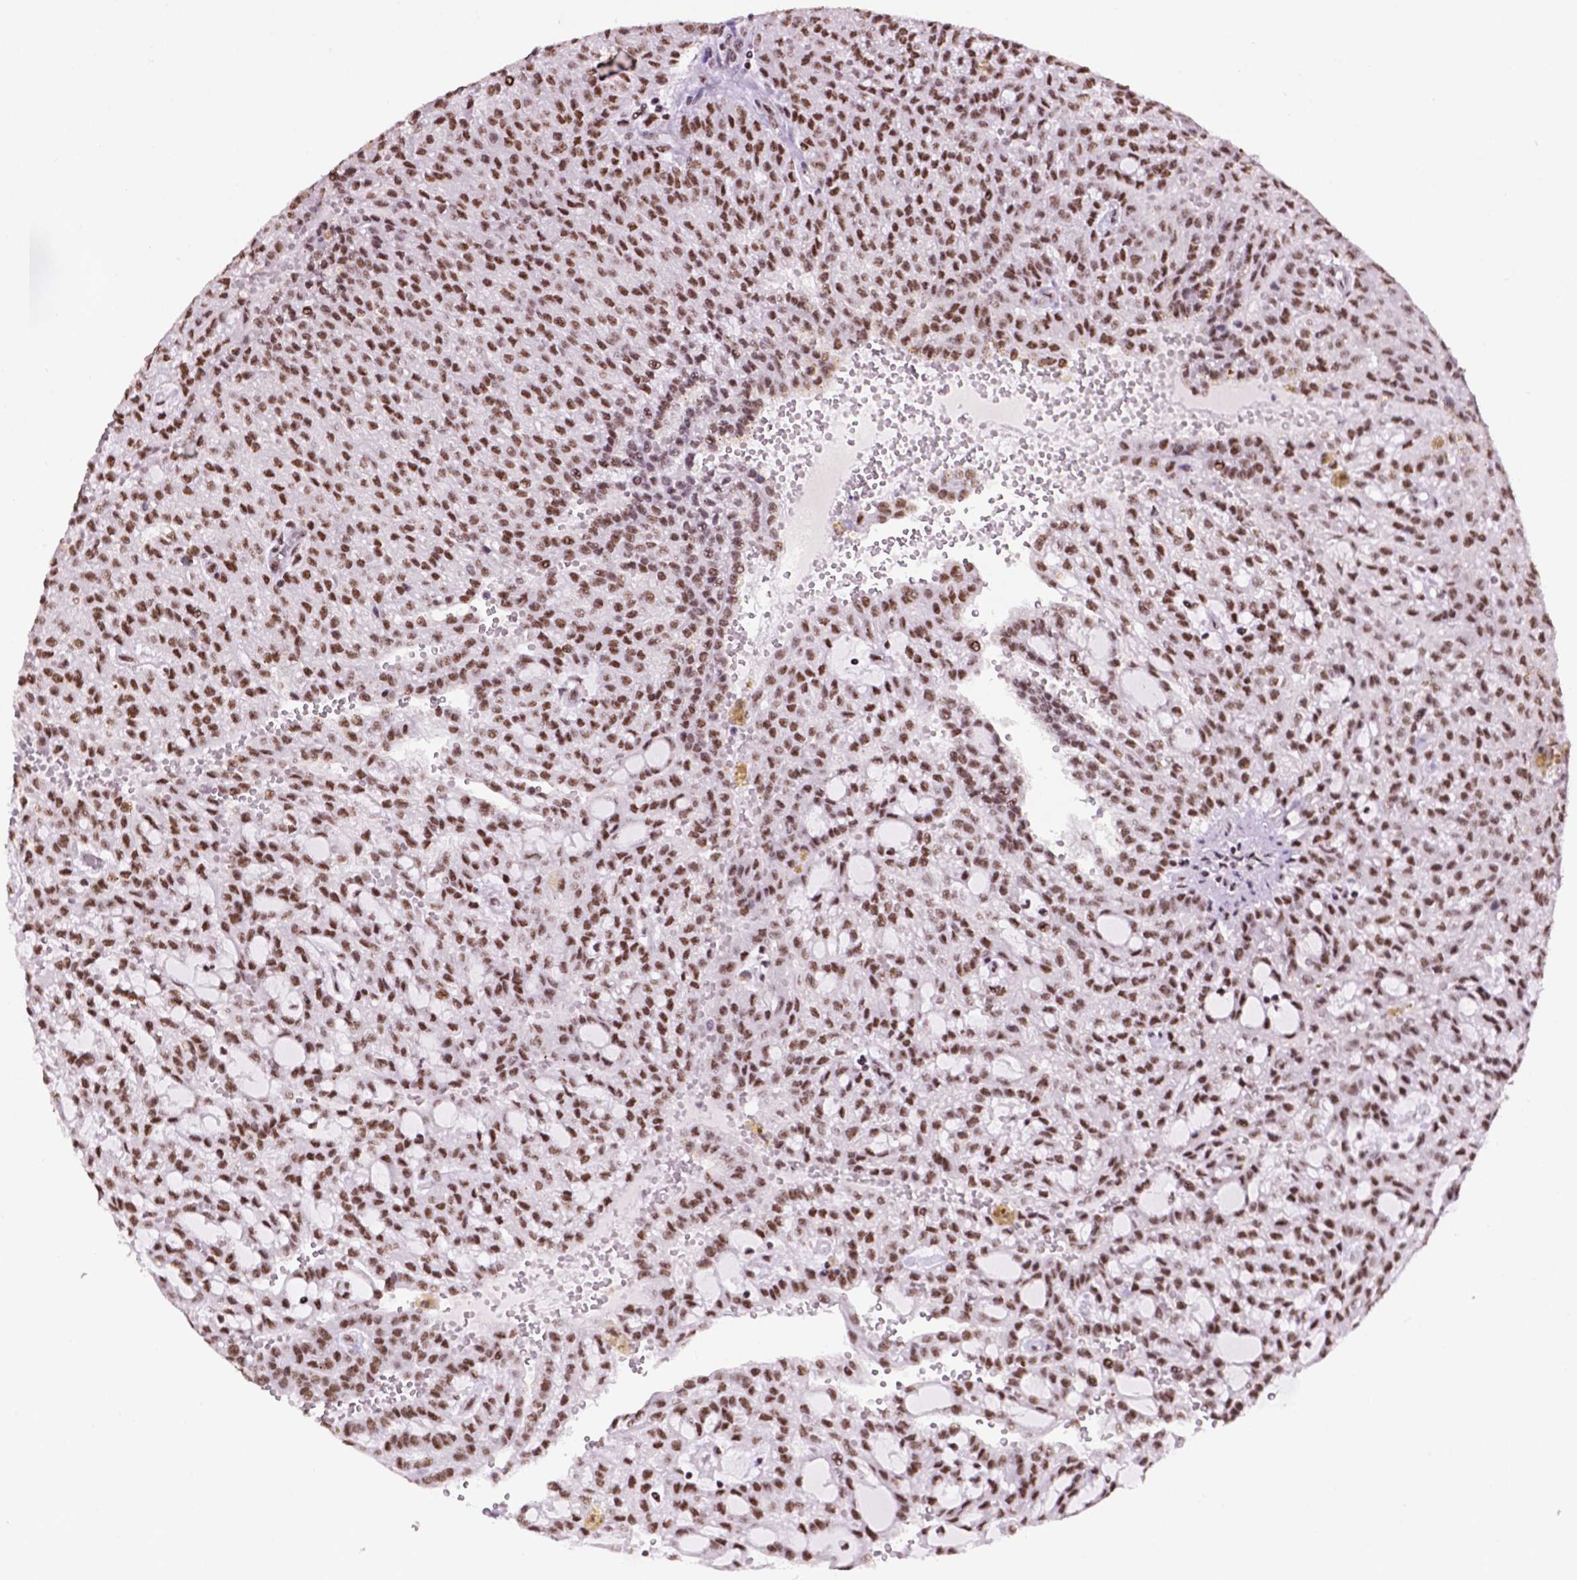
{"staining": {"intensity": "strong", "quantity": ">75%", "location": "nuclear"}, "tissue": "renal cancer", "cell_type": "Tumor cells", "image_type": "cancer", "snomed": [{"axis": "morphology", "description": "Adenocarcinoma, NOS"}, {"axis": "topography", "description": "Kidney"}], "caption": "High-magnification brightfield microscopy of renal cancer (adenocarcinoma) stained with DAB (brown) and counterstained with hematoxylin (blue). tumor cells exhibit strong nuclear staining is identified in about>75% of cells. (Stains: DAB in brown, nuclei in blue, Microscopy: brightfield microscopy at high magnification).", "gene": "CCAR2", "patient": {"sex": "male", "age": 63}}